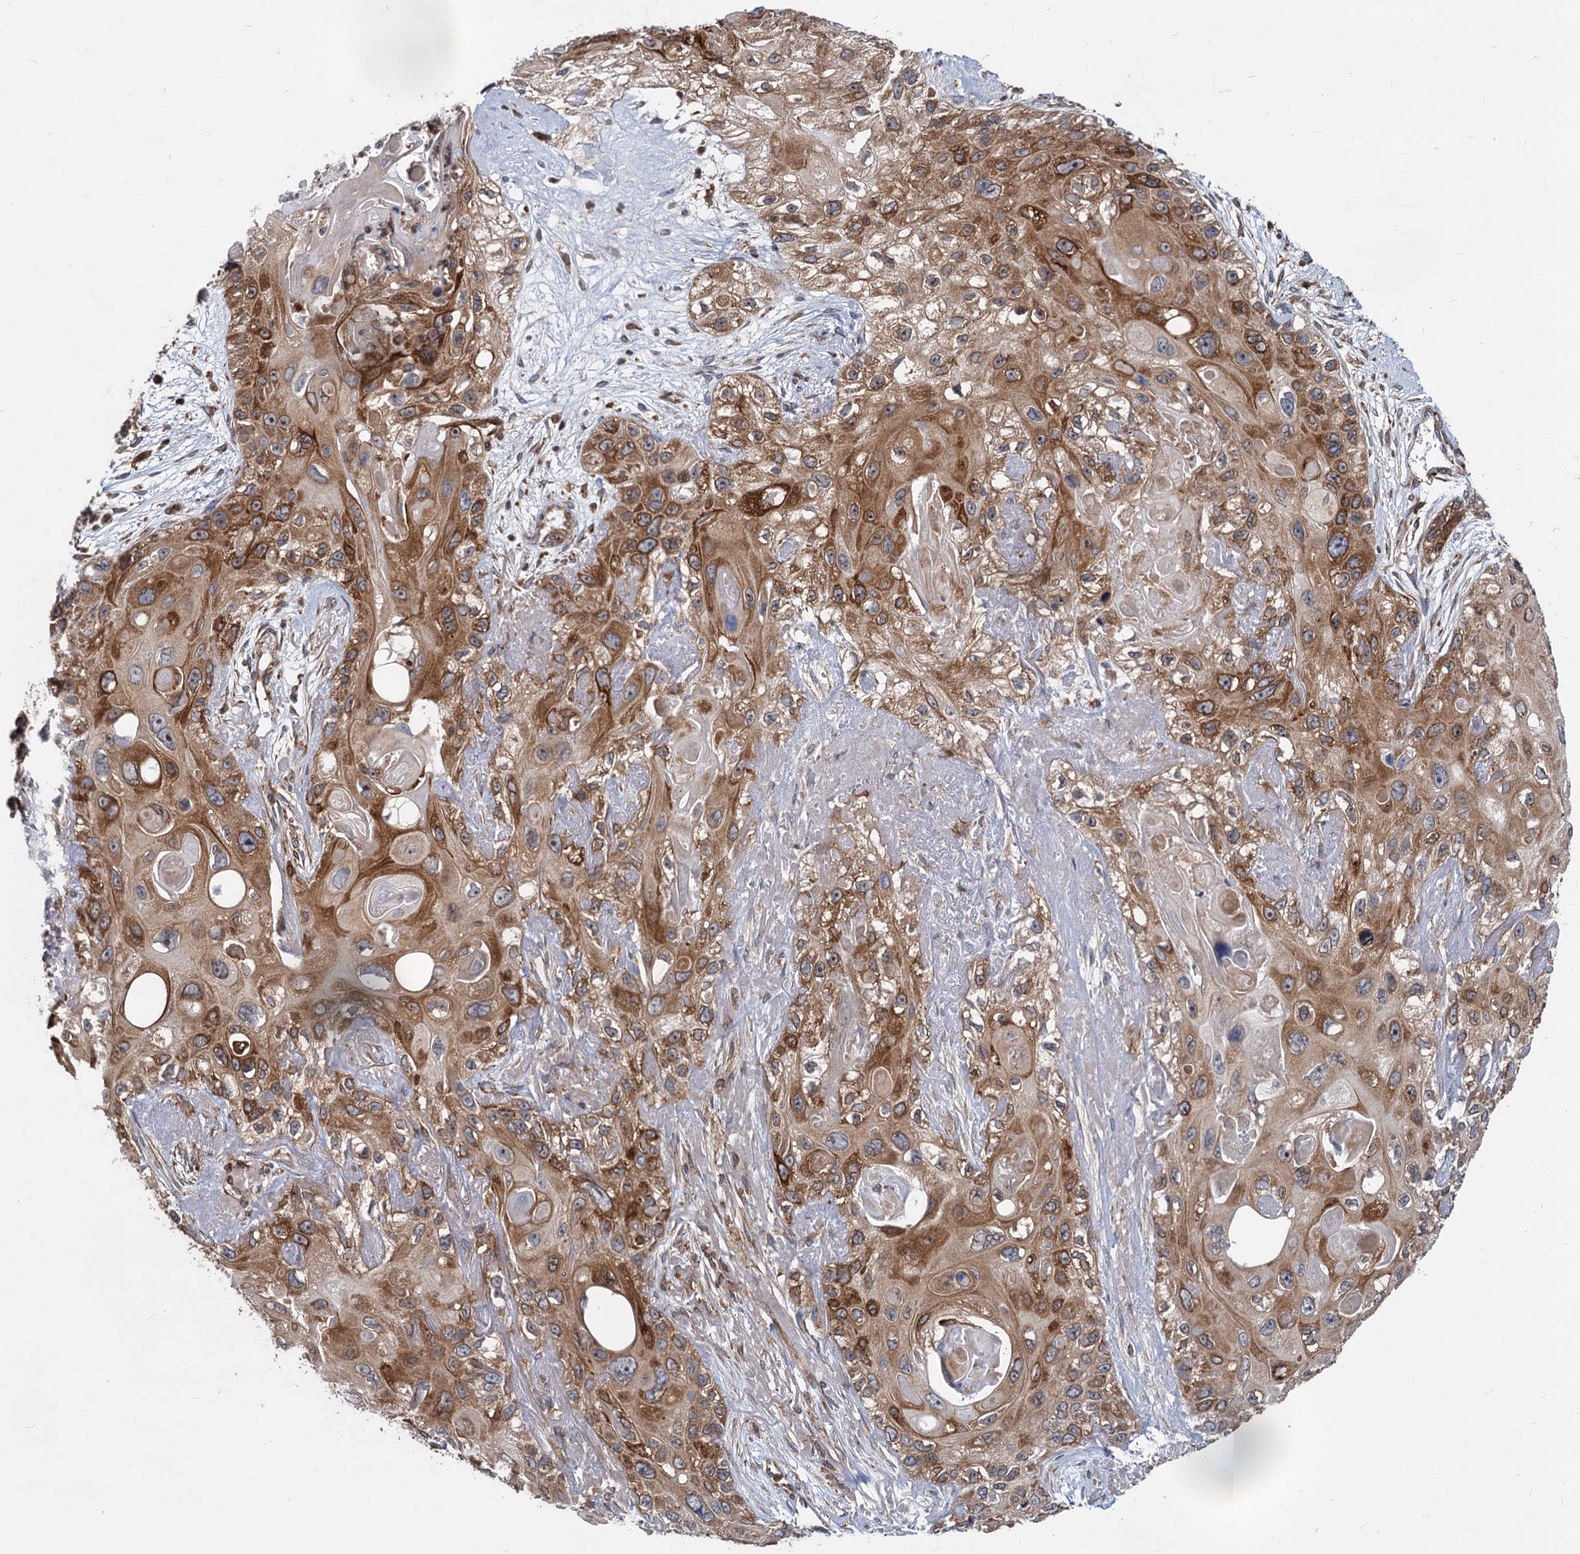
{"staining": {"intensity": "strong", "quantity": ">75%", "location": "cytoplasmic/membranous"}, "tissue": "skin cancer", "cell_type": "Tumor cells", "image_type": "cancer", "snomed": [{"axis": "morphology", "description": "Normal tissue, NOS"}, {"axis": "morphology", "description": "Squamous cell carcinoma, NOS"}, {"axis": "topography", "description": "Skin"}], "caption": "Skin cancer stained with IHC exhibits strong cytoplasmic/membranous expression in approximately >75% of tumor cells.", "gene": "STIM1", "patient": {"sex": "male", "age": 72}}